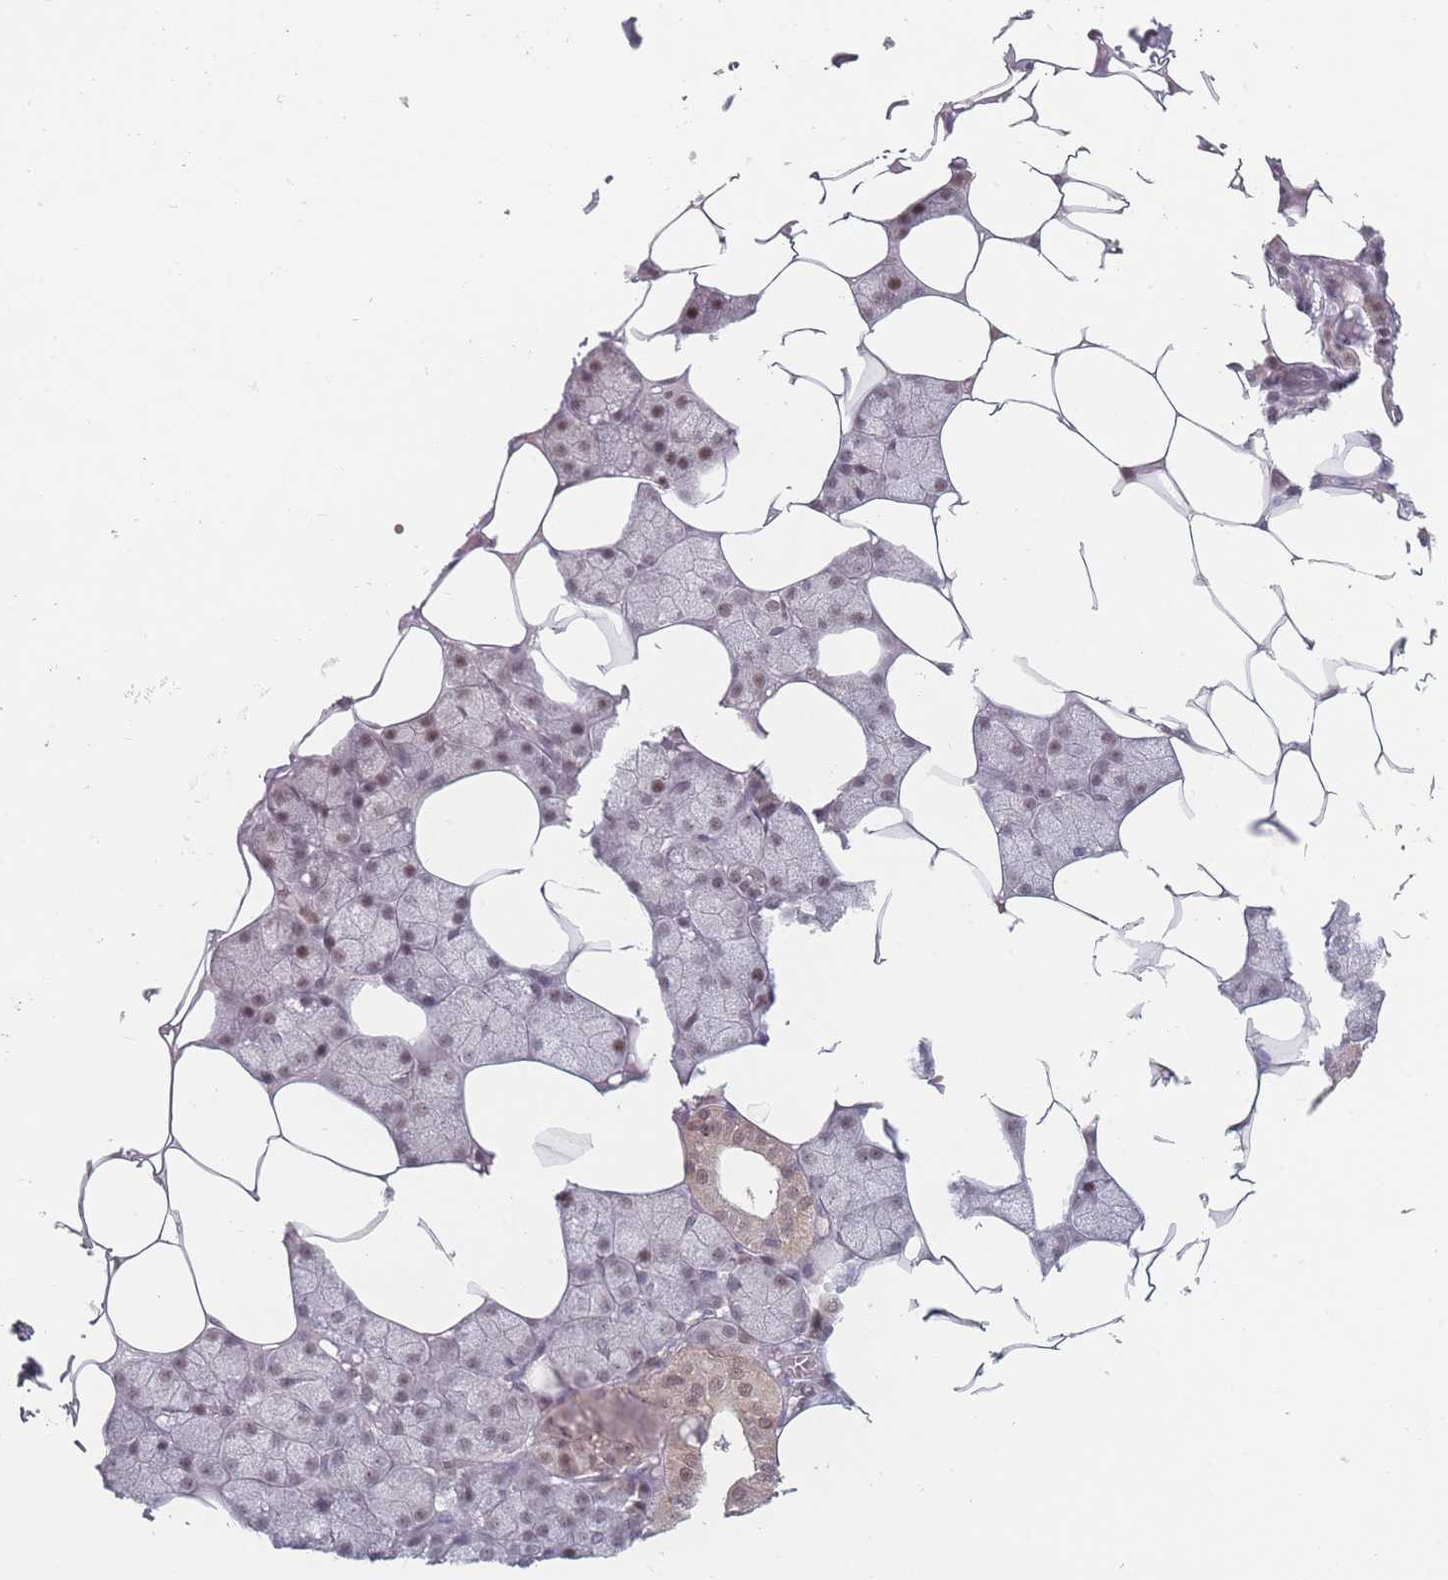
{"staining": {"intensity": "strong", "quantity": "25%-75%", "location": "nuclear"}, "tissue": "salivary gland", "cell_type": "Glandular cells", "image_type": "normal", "snomed": [{"axis": "morphology", "description": "Normal tissue, NOS"}, {"axis": "topography", "description": "Salivary gland"}], "caption": "Immunohistochemistry histopathology image of benign salivary gland stained for a protein (brown), which exhibits high levels of strong nuclear staining in approximately 25%-75% of glandular cells.", "gene": "ZC3H14", "patient": {"sex": "male", "age": 62}}